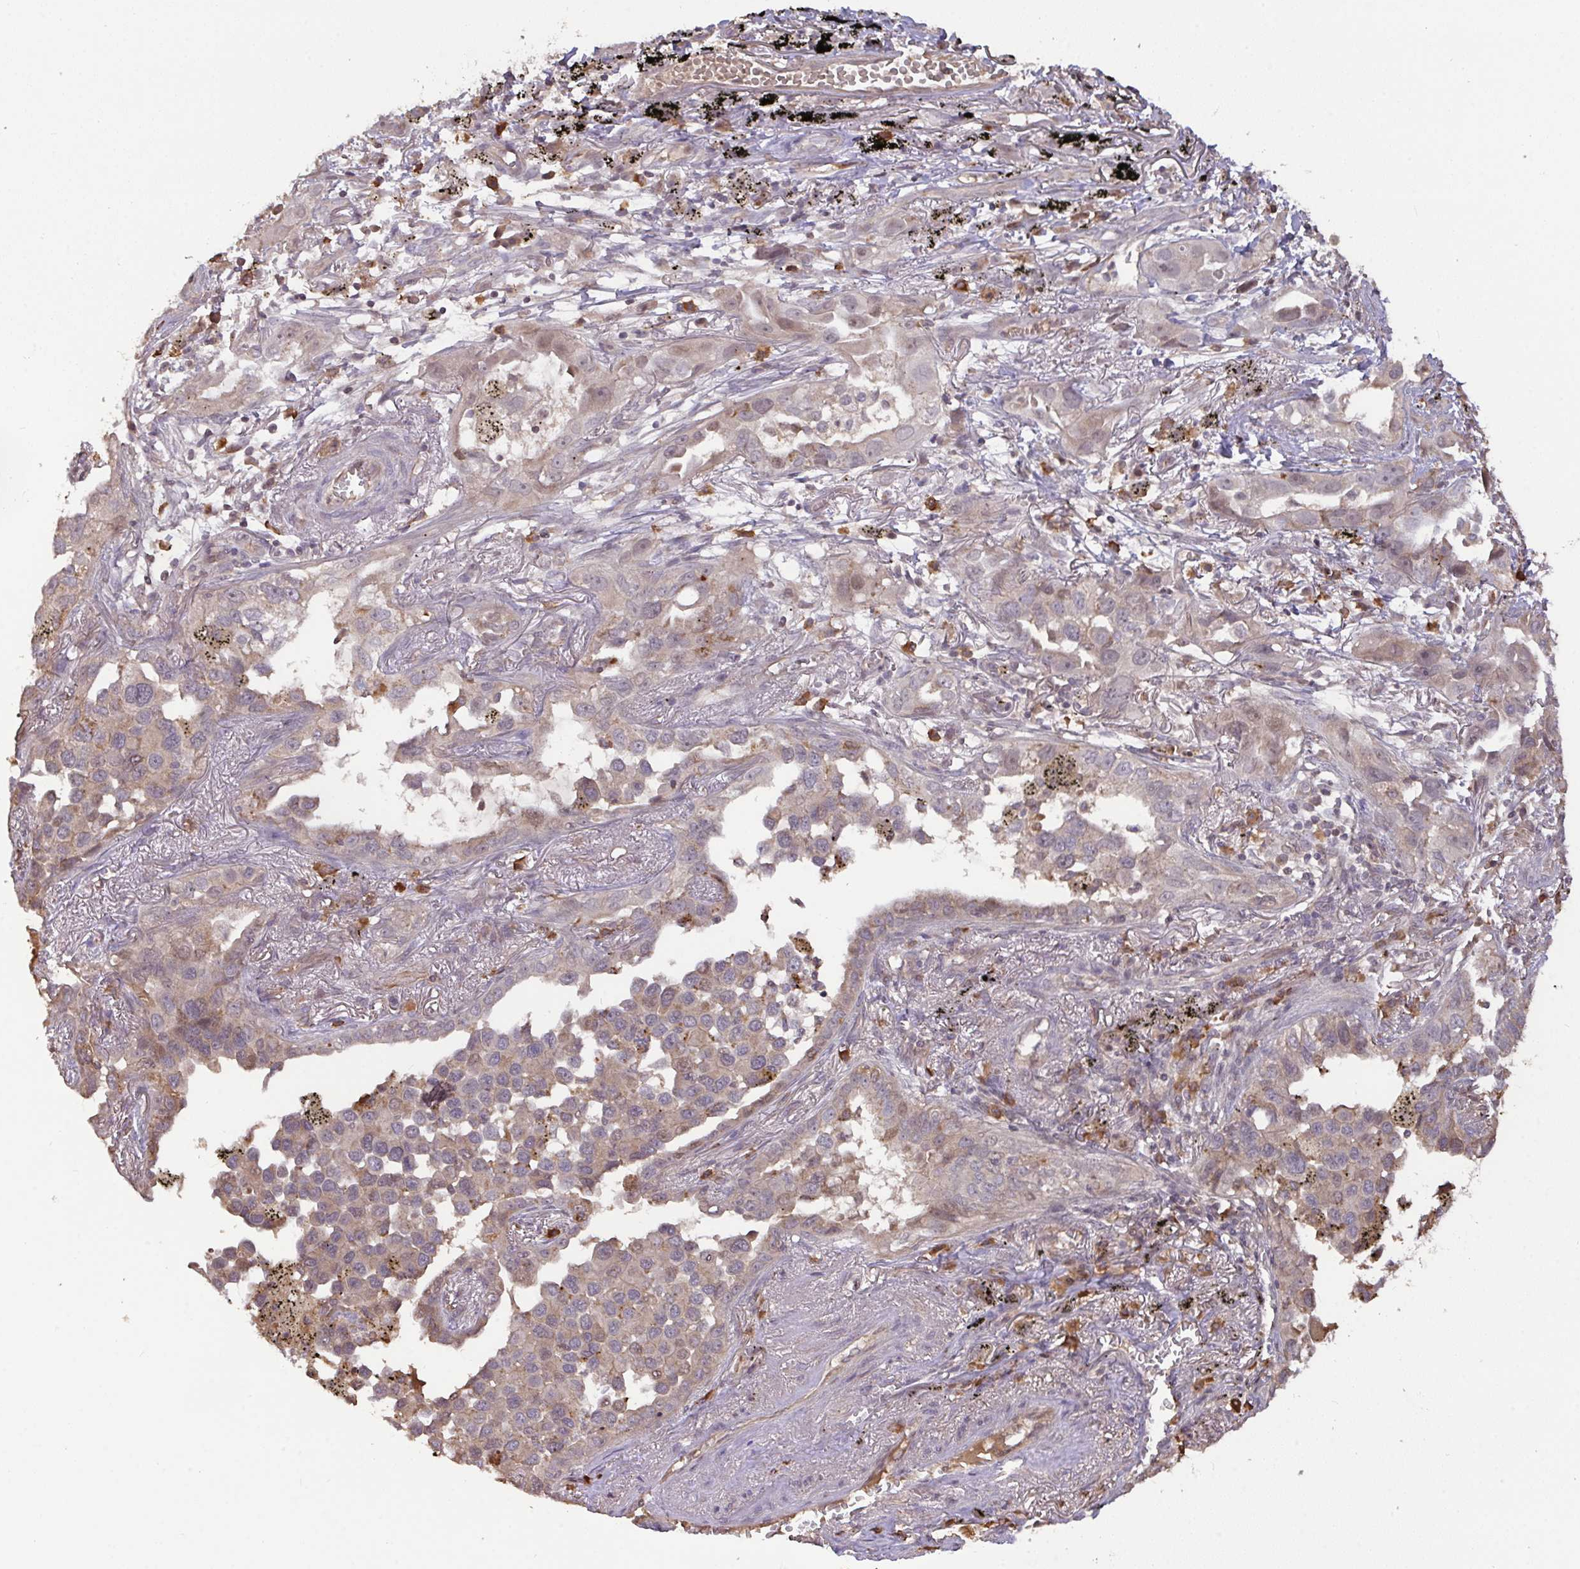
{"staining": {"intensity": "weak", "quantity": "<25%", "location": "cytoplasmic/membranous,nuclear"}, "tissue": "lung cancer", "cell_type": "Tumor cells", "image_type": "cancer", "snomed": [{"axis": "morphology", "description": "Adenocarcinoma, NOS"}, {"axis": "topography", "description": "Lung"}], "caption": "The photomicrograph reveals no significant staining in tumor cells of lung cancer.", "gene": "FCER1A", "patient": {"sex": "male", "age": 67}}